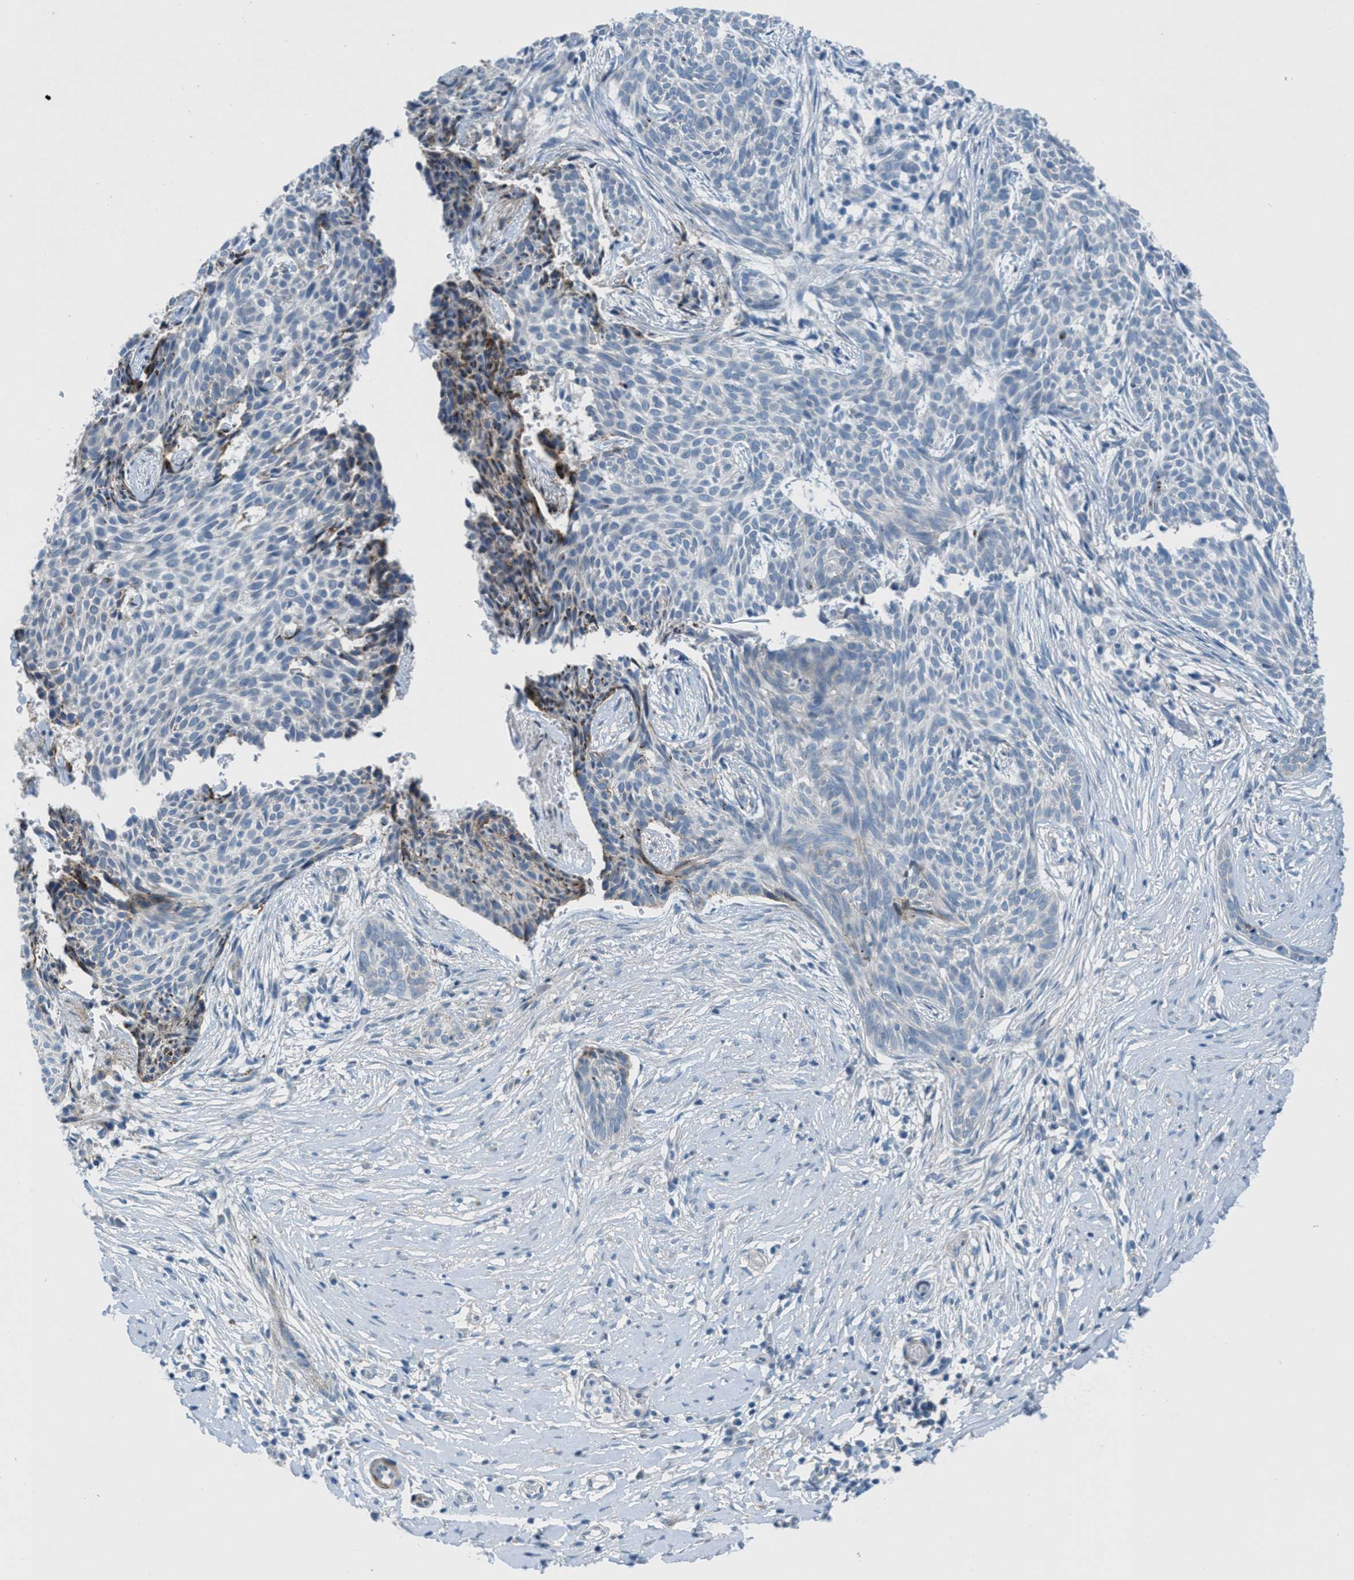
{"staining": {"intensity": "negative", "quantity": "none", "location": "none"}, "tissue": "skin cancer", "cell_type": "Tumor cells", "image_type": "cancer", "snomed": [{"axis": "morphology", "description": "Basal cell carcinoma"}, {"axis": "topography", "description": "Skin"}], "caption": "This is an immunohistochemistry photomicrograph of human basal cell carcinoma (skin). There is no expression in tumor cells.", "gene": "MFSD13A", "patient": {"sex": "female", "age": 59}}